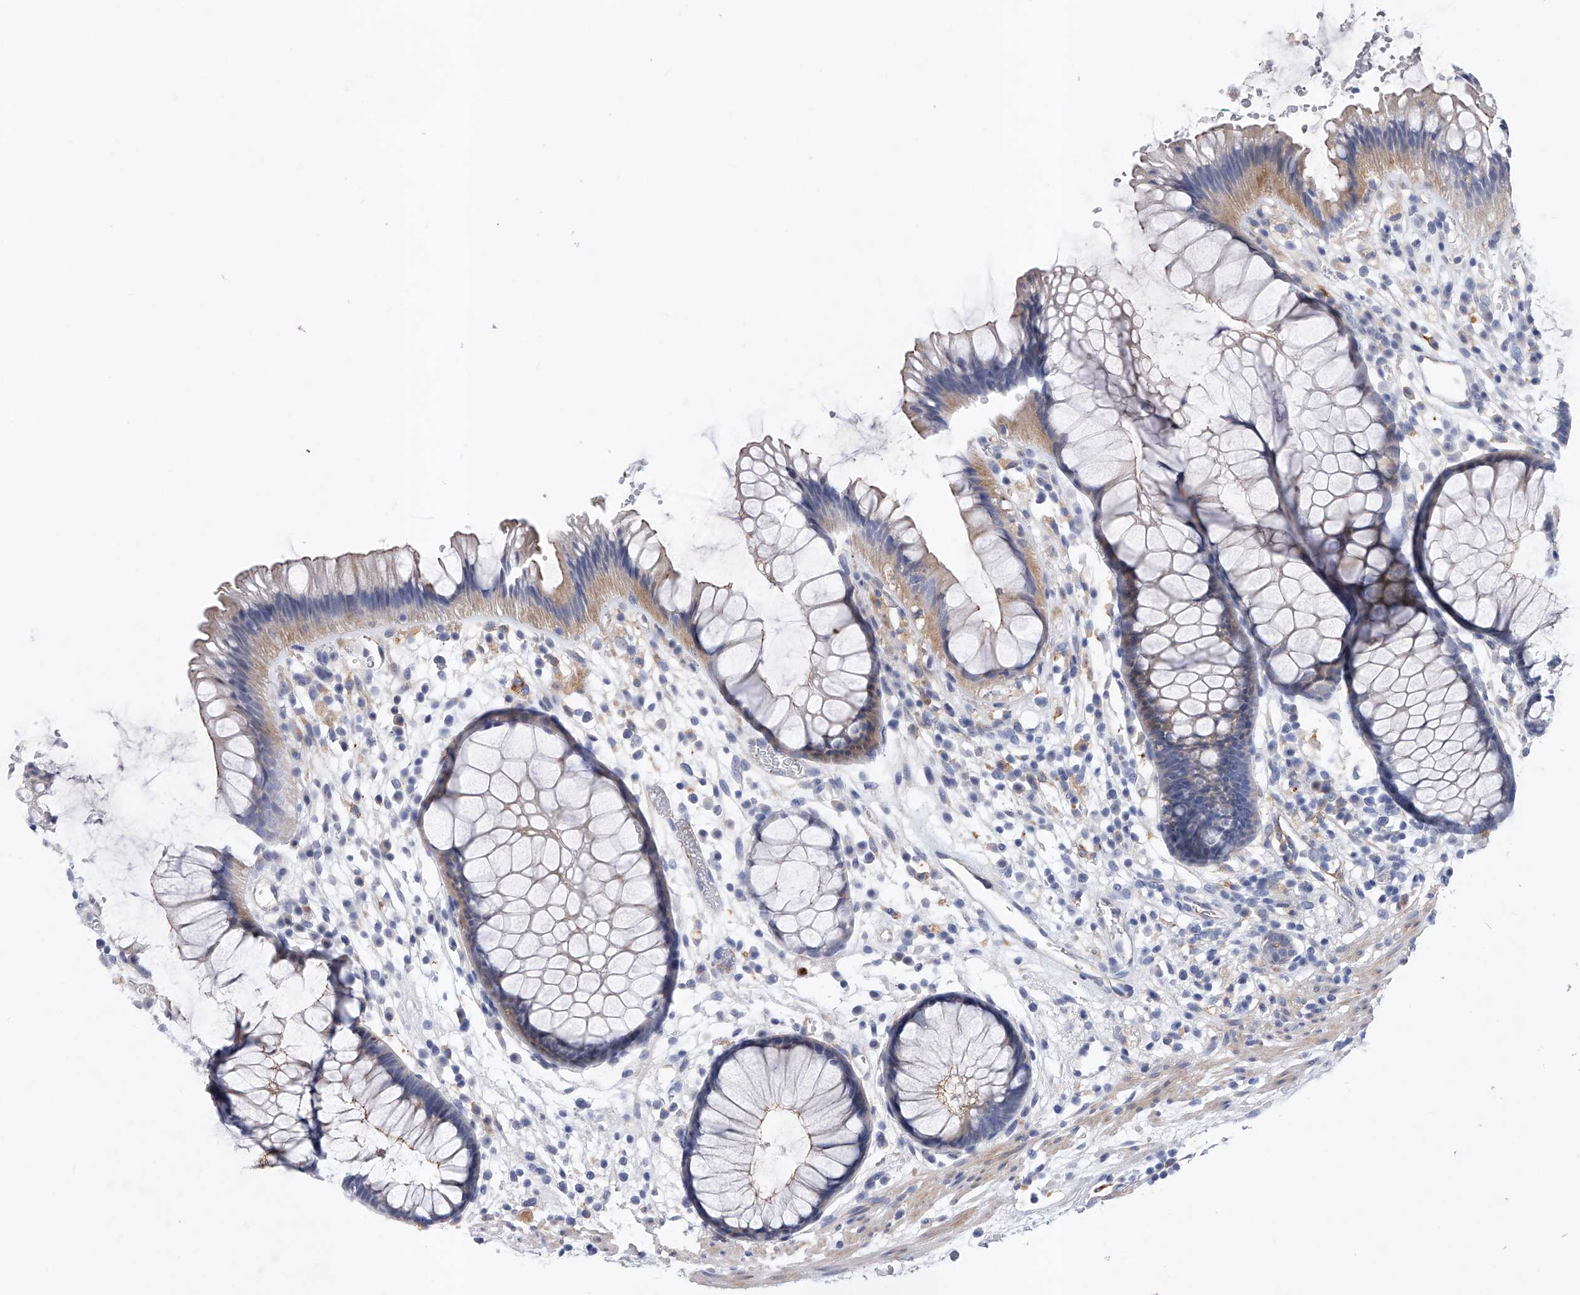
{"staining": {"intensity": "weak", "quantity": "<25%", "location": "cytoplasmic/membranous"}, "tissue": "rectum", "cell_type": "Glandular cells", "image_type": "normal", "snomed": [{"axis": "morphology", "description": "Normal tissue, NOS"}, {"axis": "topography", "description": "Rectum"}], "caption": "Immunohistochemistry photomicrograph of unremarkable rectum: rectum stained with DAB reveals no significant protein staining in glandular cells. (DAB (3,3'-diaminobenzidine) immunohistochemistry (IHC) with hematoxylin counter stain).", "gene": "ENSG00000250424", "patient": {"sex": "male", "age": 51}}